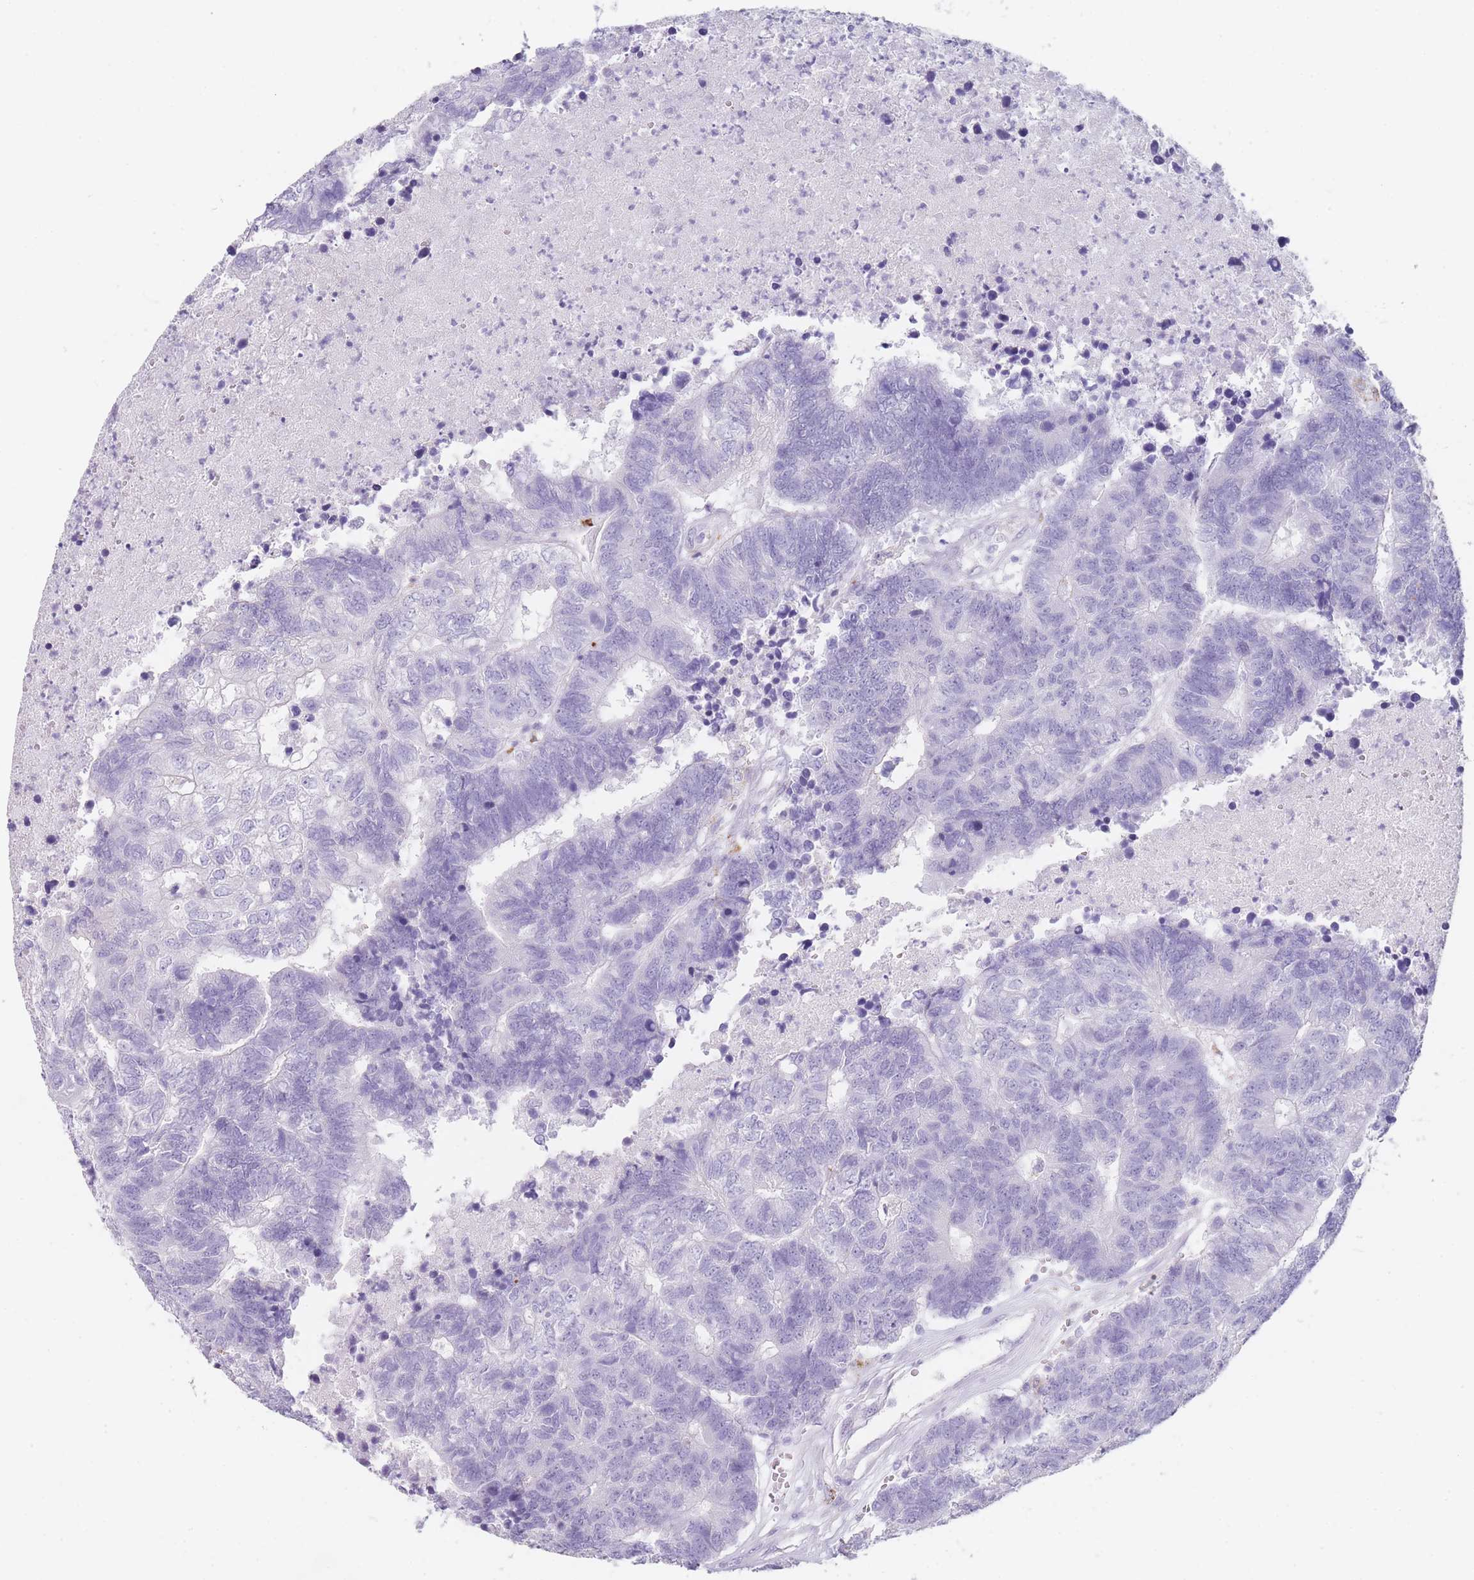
{"staining": {"intensity": "negative", "quantity": "none", "location": "none"}, "tissue": "colorectal cancer", "cell_type": "Tumor cells", "image_type": "cancer", "snomed": [{"axis": "morphology", "description": "Adenocarcinoma, NOS"}, {"axis": "topography", "description": "Colon"}], "caption": "An IHC photomicrograph of colorectal cancer is shown. There is no staining in tumor cells of colorectal cancer. Brightfield microscopy of immunohistochemistry (IHC) stained with DAB (3,3'-diaminobenzidine) (brown) and hematoxylin (blue), captured at high magnification.", "gene": "RHO", "patient": {"sex": "female", "age": 48}}